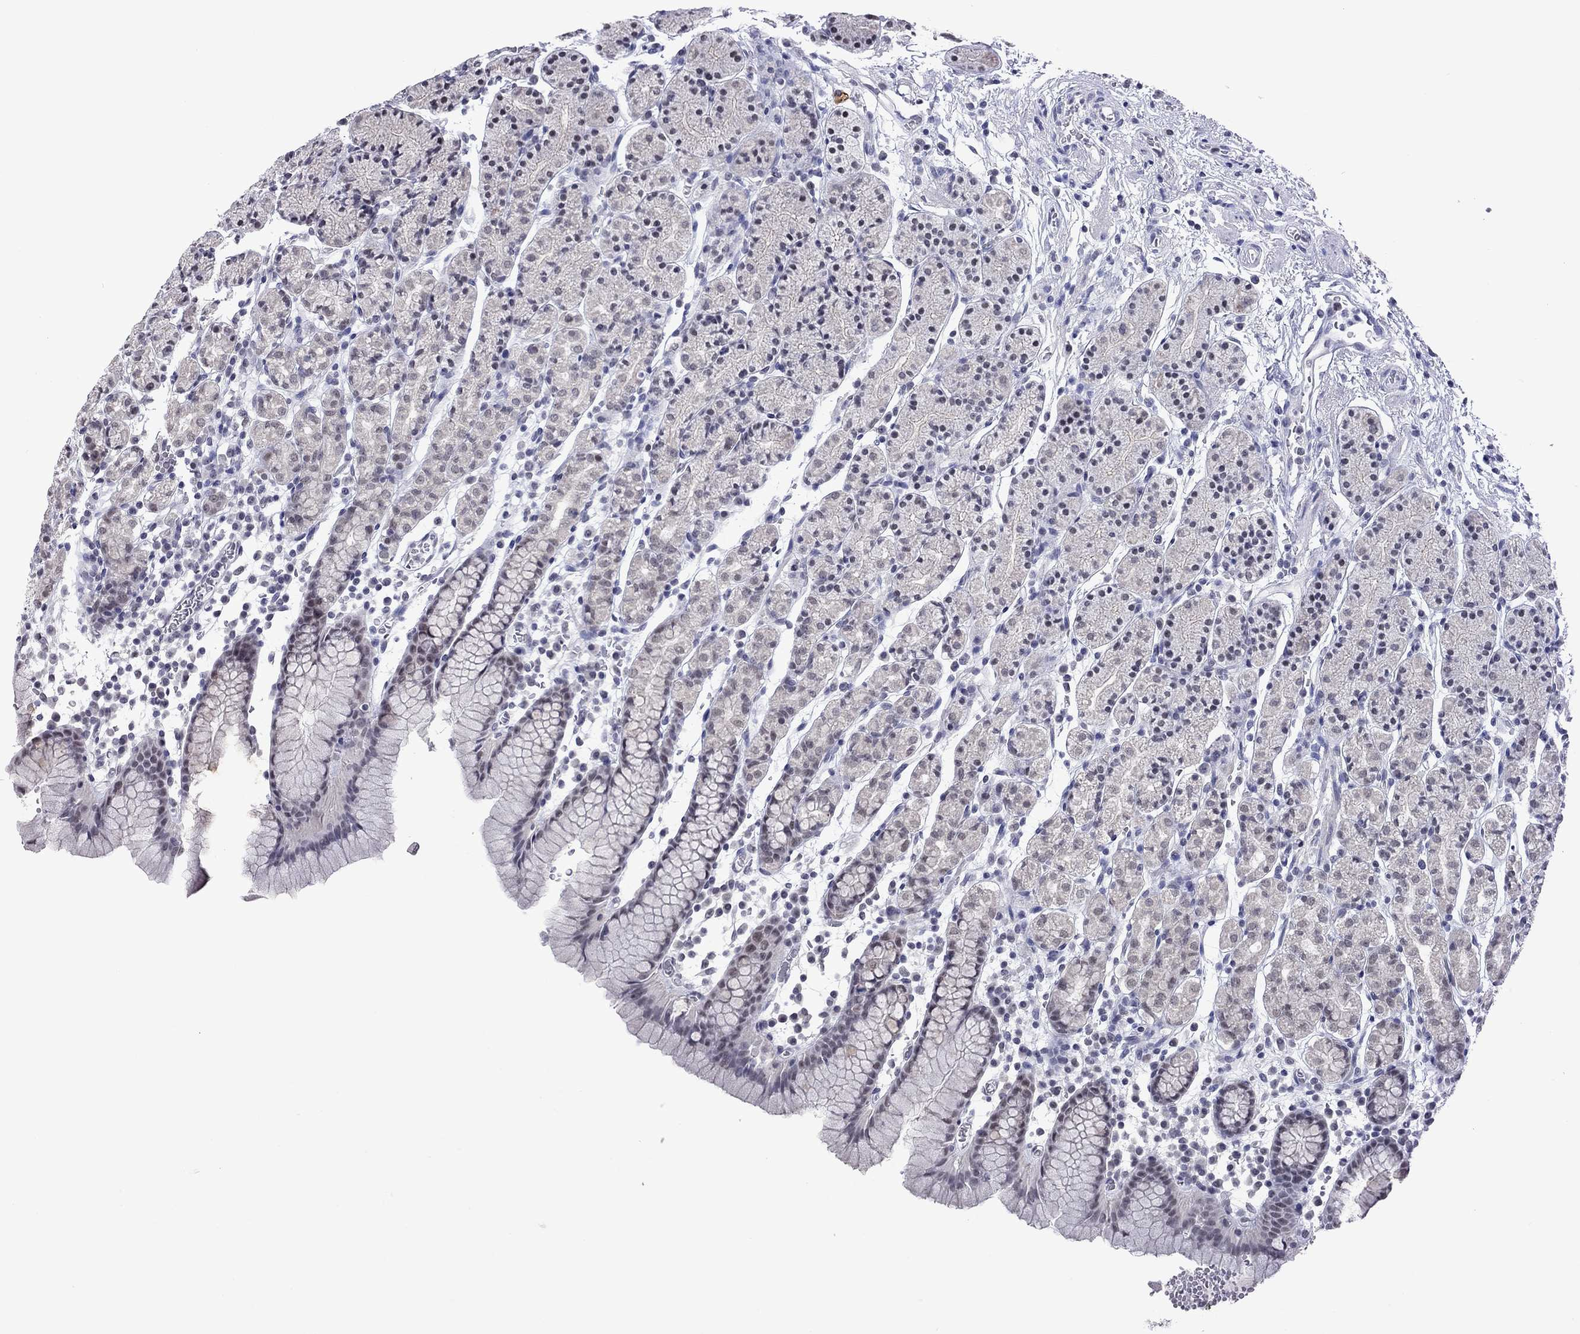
{"staining": {"intensity": "negative", "quantity": "none", "location": "none"}, "tissue": "stomach", "cell_type": "Glandular cells", "image_type": "normal", "snomed": [{"axis": "morphology", "description": "Normal tissue, NOS"}, {"axis": "topography", "description": "Stomach, upper"}, {"axis": "topography", "description": "Stomach"}], "caption": "A photomicrograph of human stomach is negative for staining in glandular cells.", "gene": "PPP1R3A", "patient": {"sex": "male", "age": 62}}